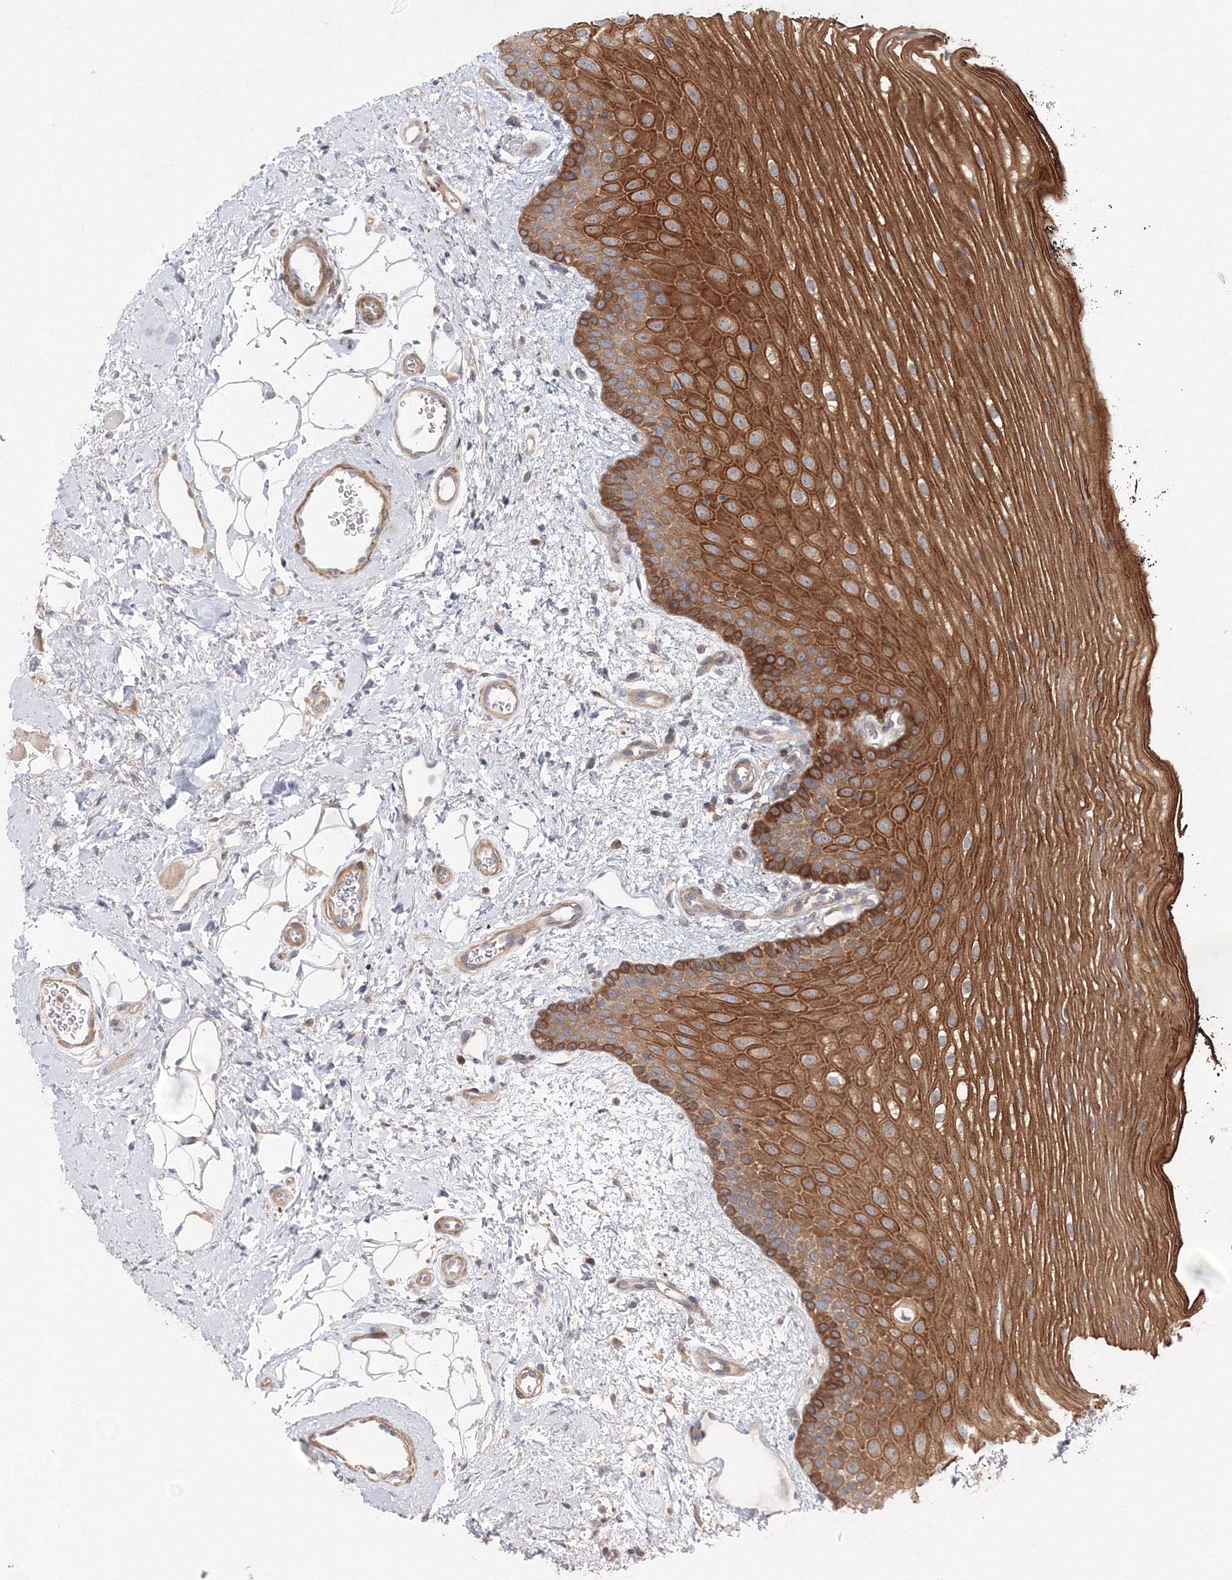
{"staining": {"intensity": "strong", "quantity": ">75%", "location": "cytoplasmic/membranous"}, "tissue": "oral mucosa", "cell_type": "Squamous epithelial cells", "image_type": "normal", "snomed": [{"axis": "morphology", "description": "No evidence of malignacy"}, {"axis": "topography", "description": "Oral tissue"}, {"axis": "topography", "description": "Head-Neck"}], "caption": "Immunohistochemistry (IHC) (DAB) staining of benign human oral mucosa reveals strong cytoplasmic/membranous protein staining in approximately >75% of squamous epithelial cells.", "gene": "SH3PXD2A", "patient": {"sex": "male", "age": 68}}